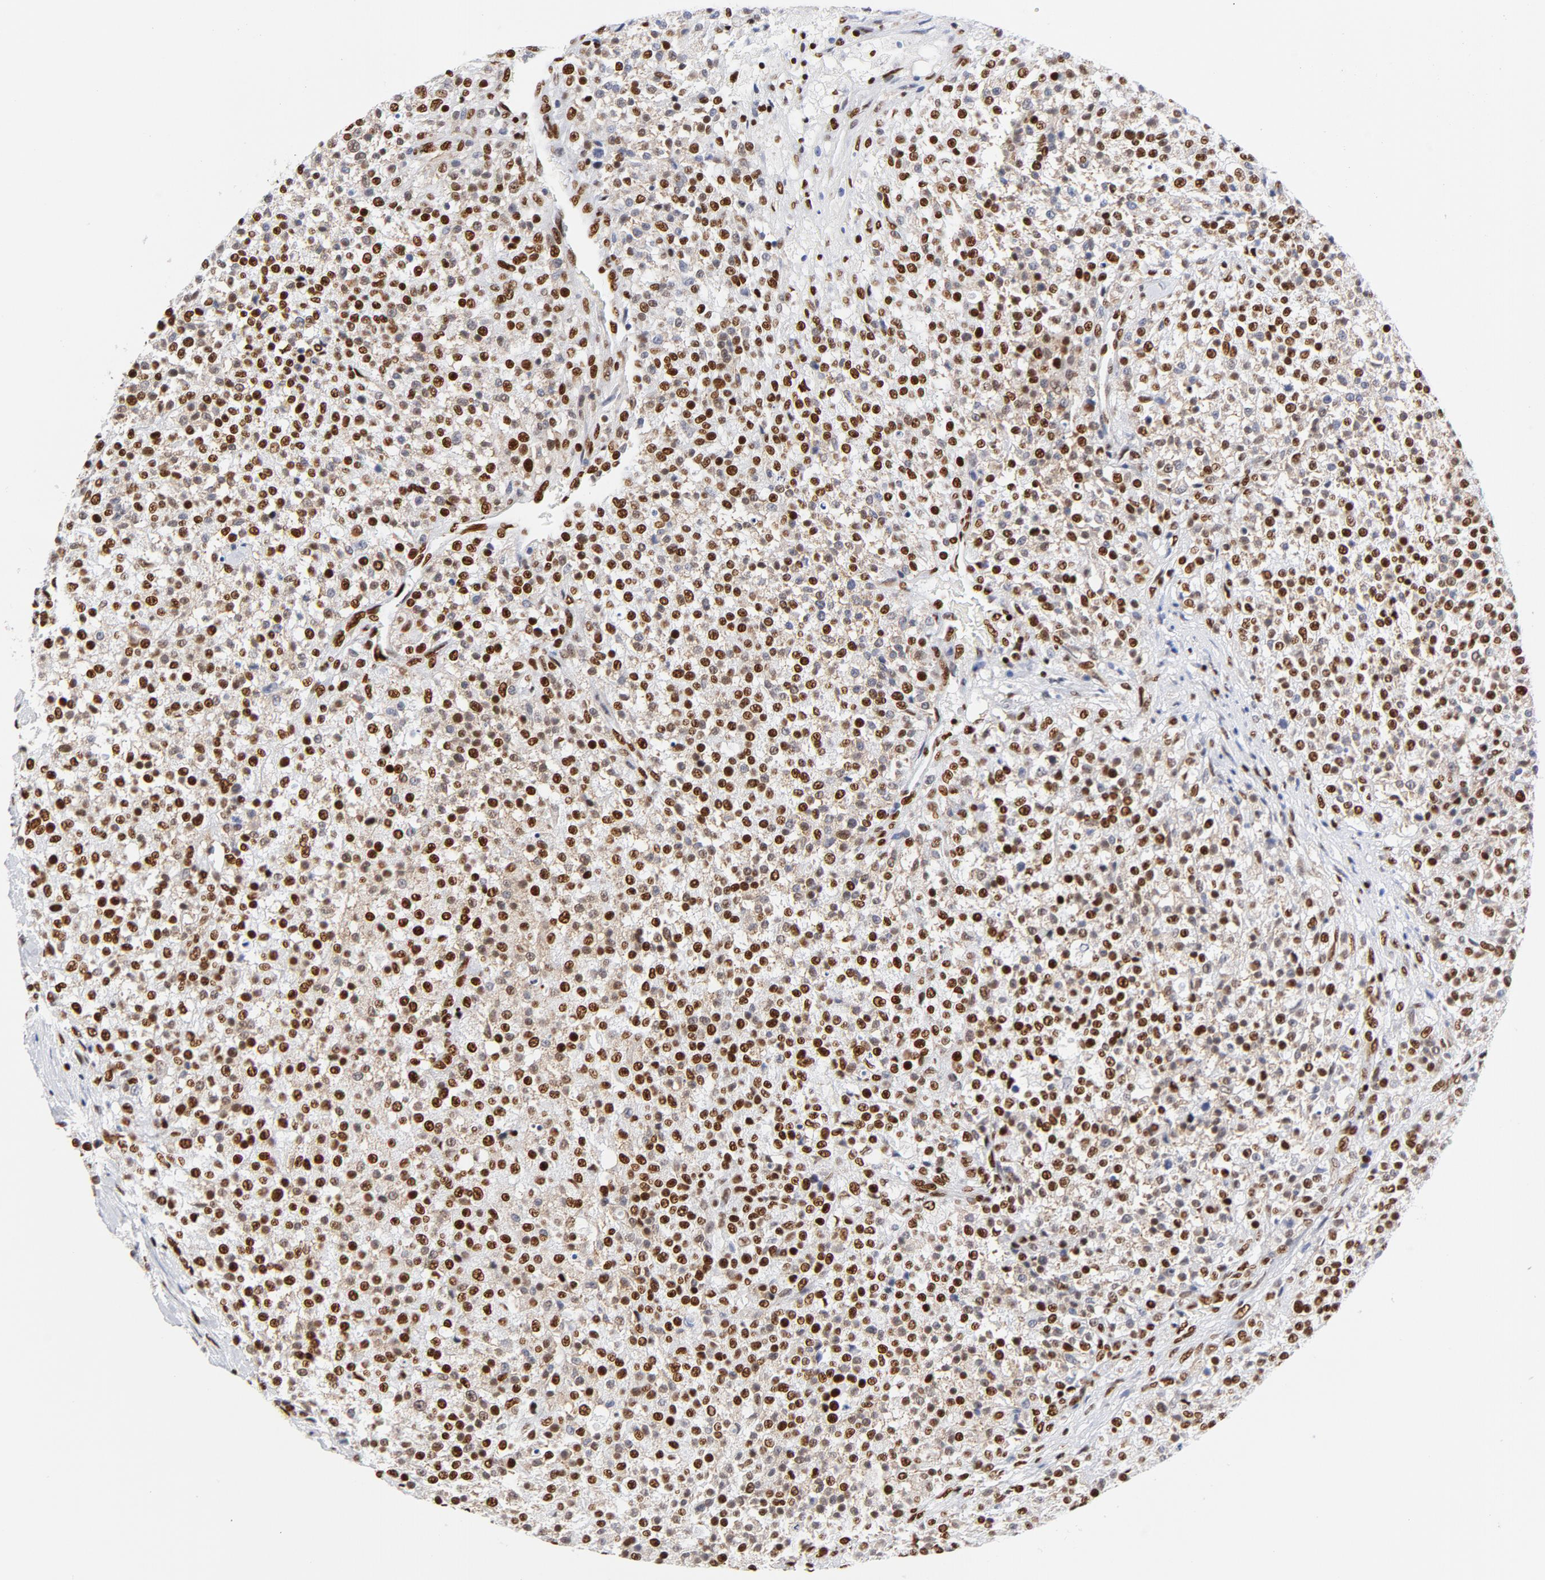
{"staining": {"intensity": "strong", "quantity": ">75%", "location": "nuclear"}, "tissue": "testis cancer", "cell_type": "Tumor cells", "image_type": "cancer", "snomed": [{"axis": "morphology", "description": "Seminoma, NOS"}, {"axis": "topography", "description": "Testis"}], "caption": "An image showing strong nuclear positivity in approximately >75% of tumor cells in seminoma (testis), as visualized by brown immunohistochemical staining.", "gene": "XRCC5", "patient": {"sex": "male", "age": 59}}